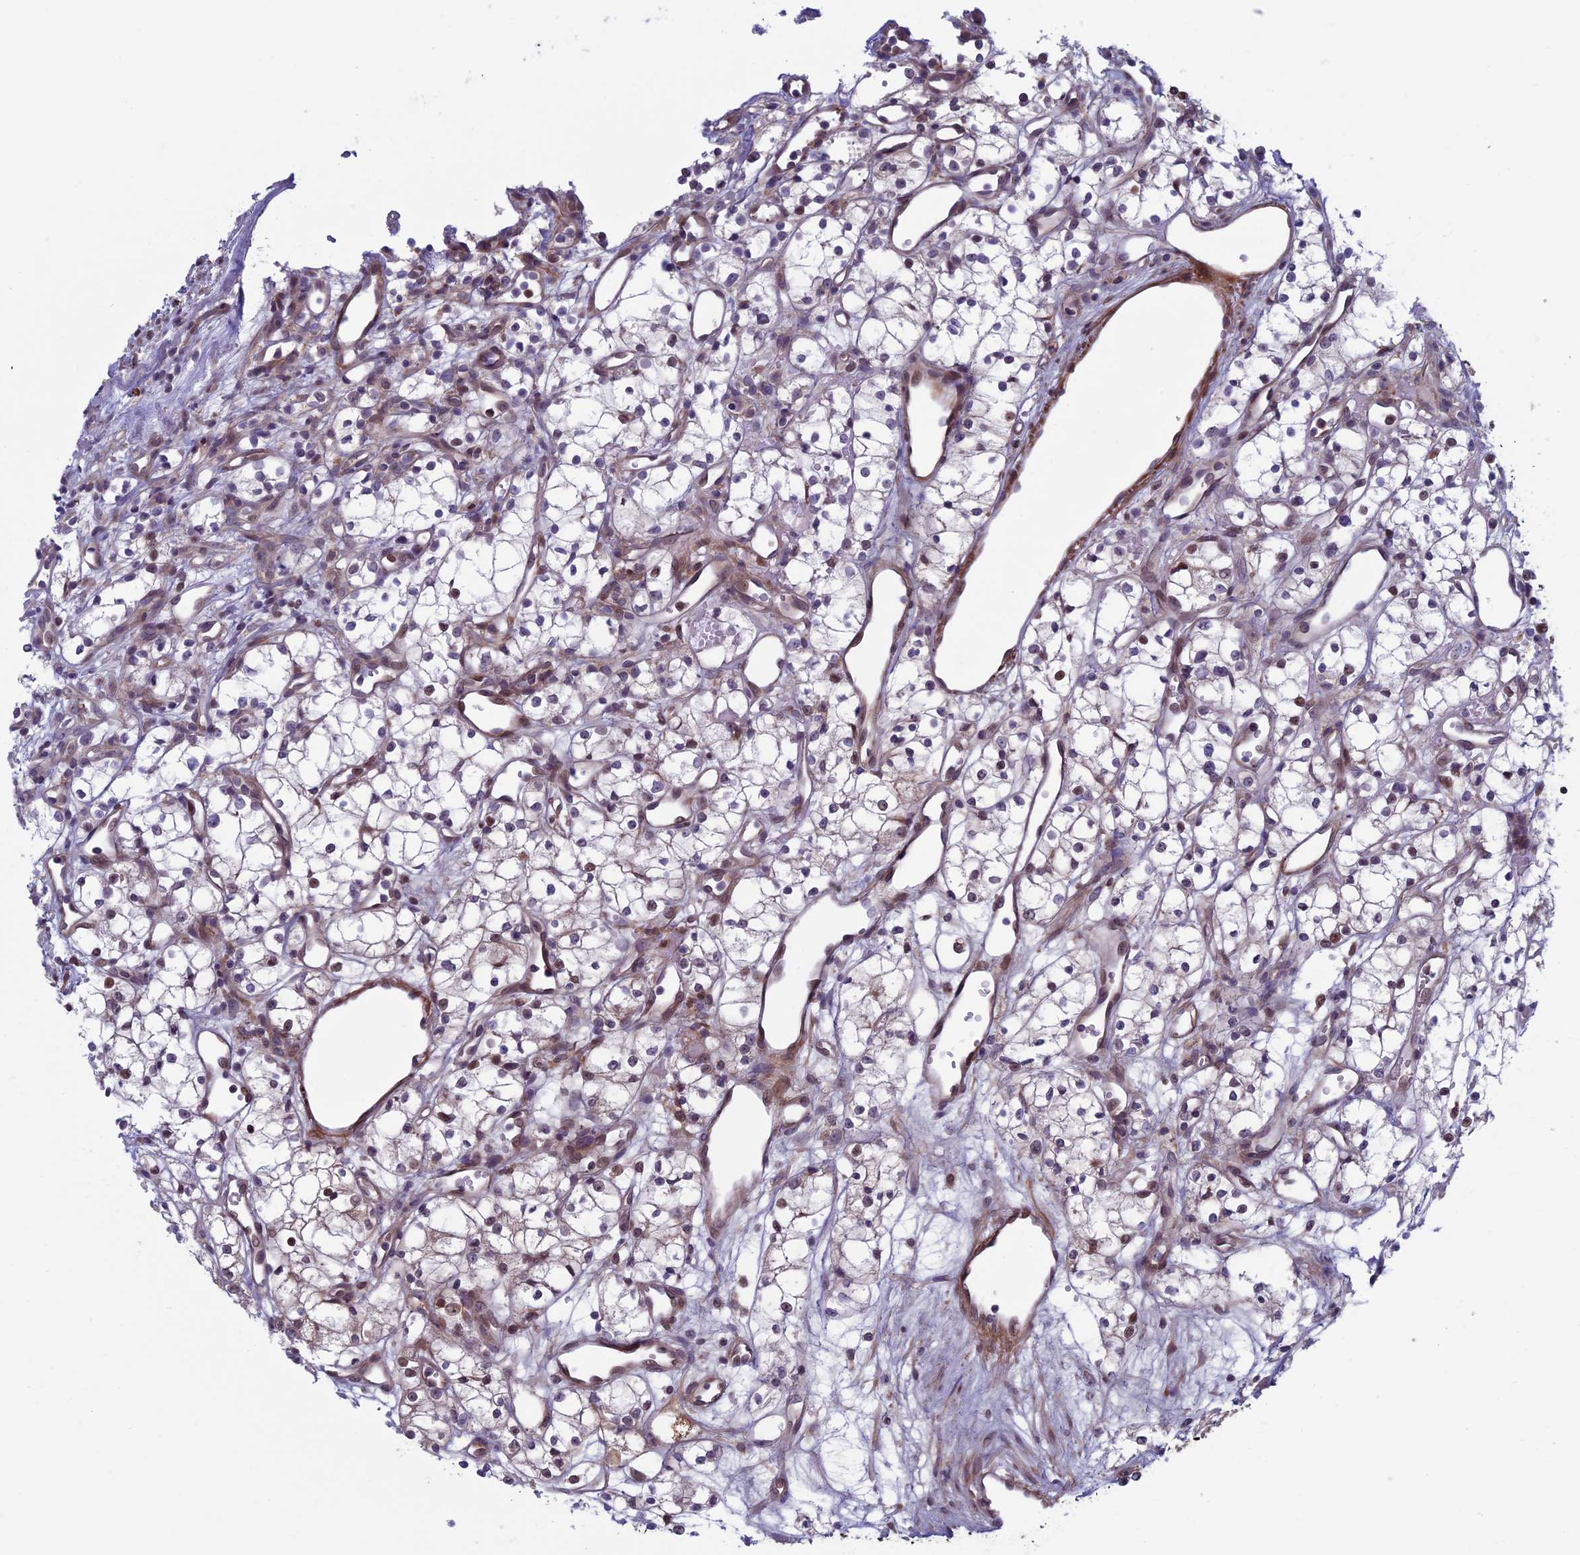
{"staining": {"intensity": "moderate", "quantity": "<25%", "location": "nuclear"}, "tissue": "renal cancer", "cell_type": "Tumor cells", "image_type": "cancer", "snomed": [{"axis": "morphology", "description": "Adenocarcinoma, NOS"}, {"axis": "topography", "description": "Kidney"}], "caption": "Immunohistochemistry image of neoplastic tissue: renal adenocarcinoma stained using IHC shows low levels of moderate protein expression localized specifically in the nuclear of tumor cells, appearing as a nuclear brown color.", "gene": "FADS1", "patient": {"sex": "male", "age": 59}}